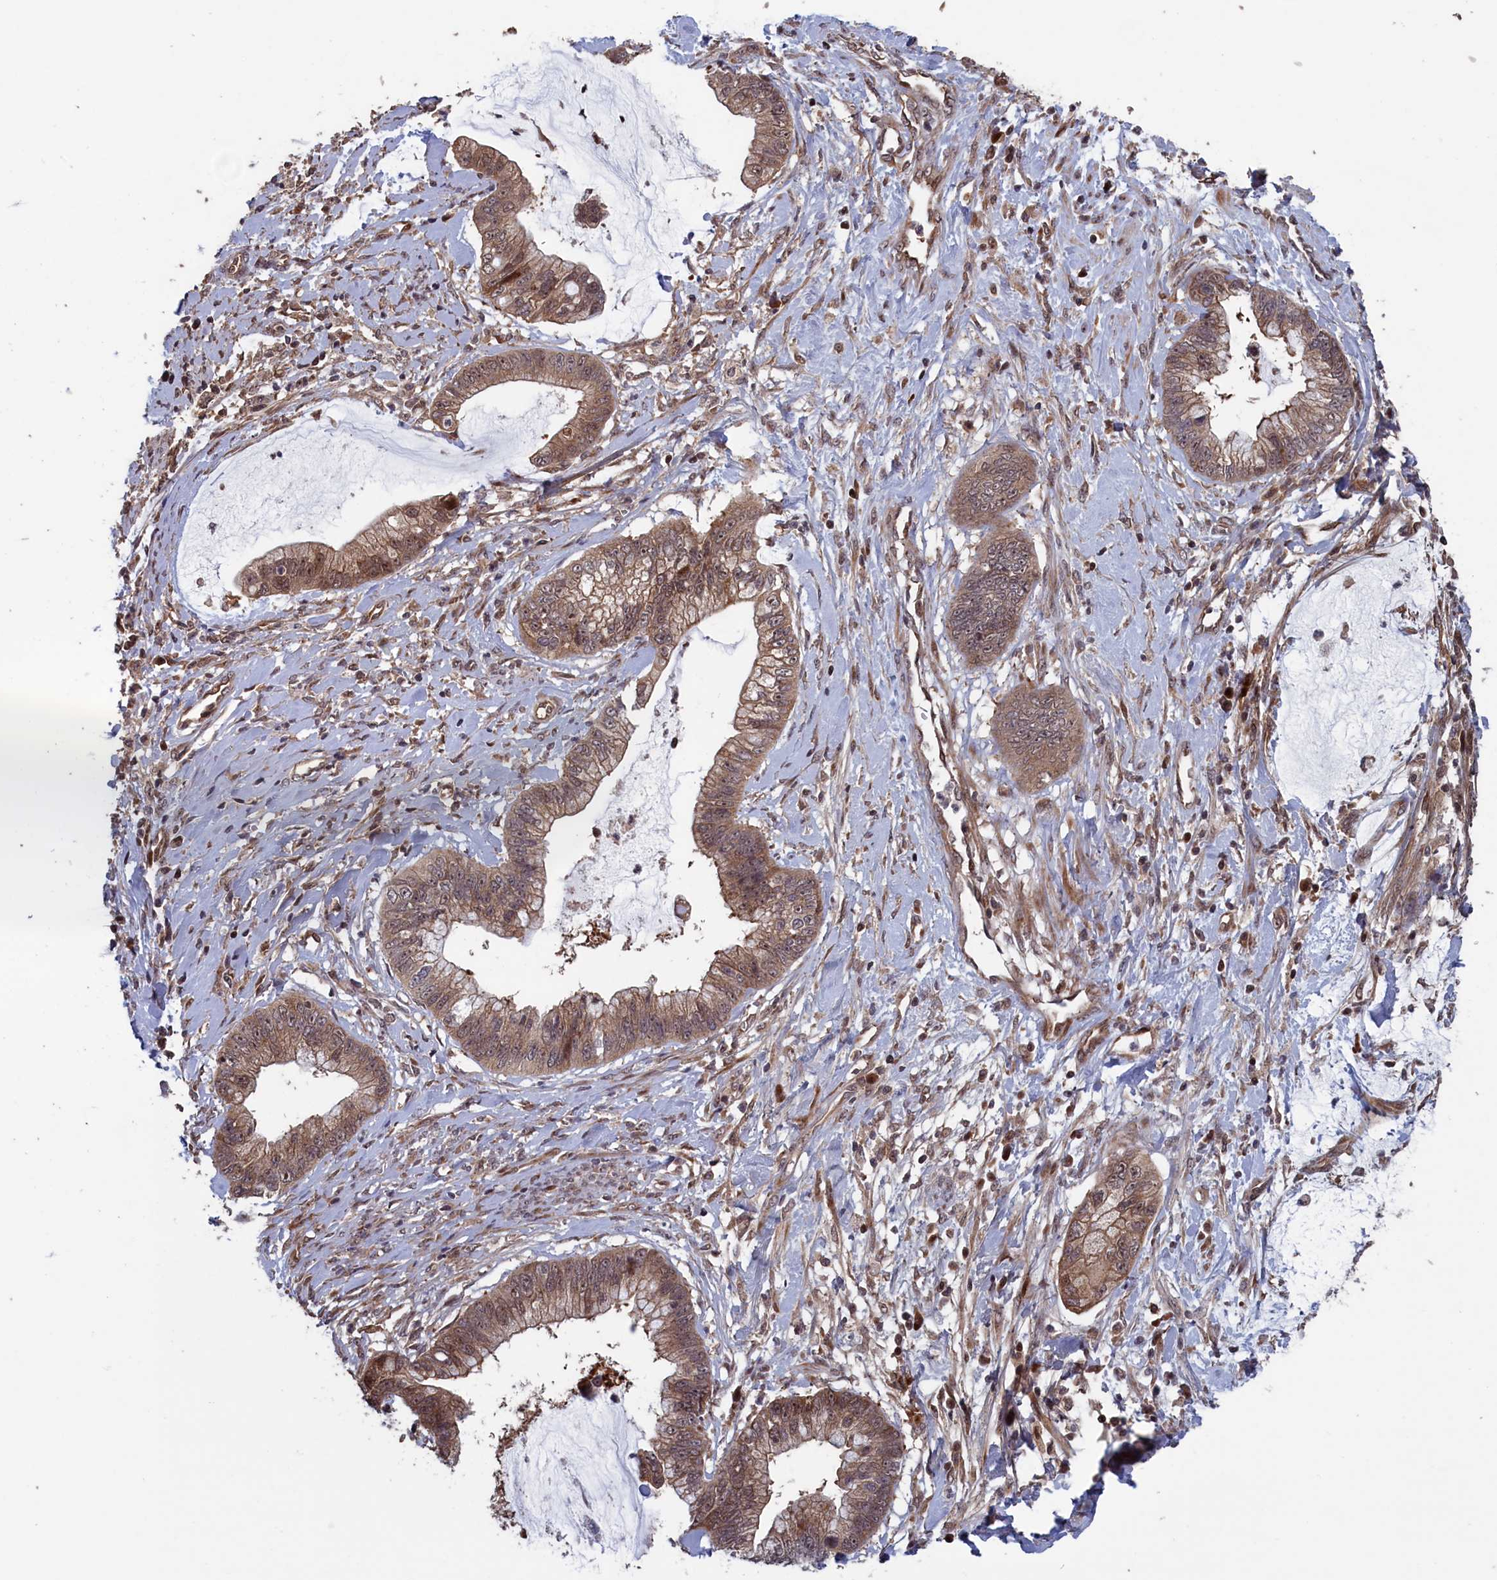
{"staining": {"intensity": "moderate", "quantity": ">75%", "location": "cytoplasmic/membranous,nuclear"}, "tissue": "cervical cancer", "cell_type": "Tumor cells", "image_type": "cancer", "snomed": [{"axis": "morphology", "description": "Adenocarcinoma, NOS"}, {"axis": "topography", "description": "Cervix"}], "caption": "A brown stain highlights moderate cytoplasmic/membranous and nuclear positivity of a protein in cervical cancer (adenocarcinoma) tumor cells.", "gene": "LSG1", "patient": {"sex": "female", "age": 44}}